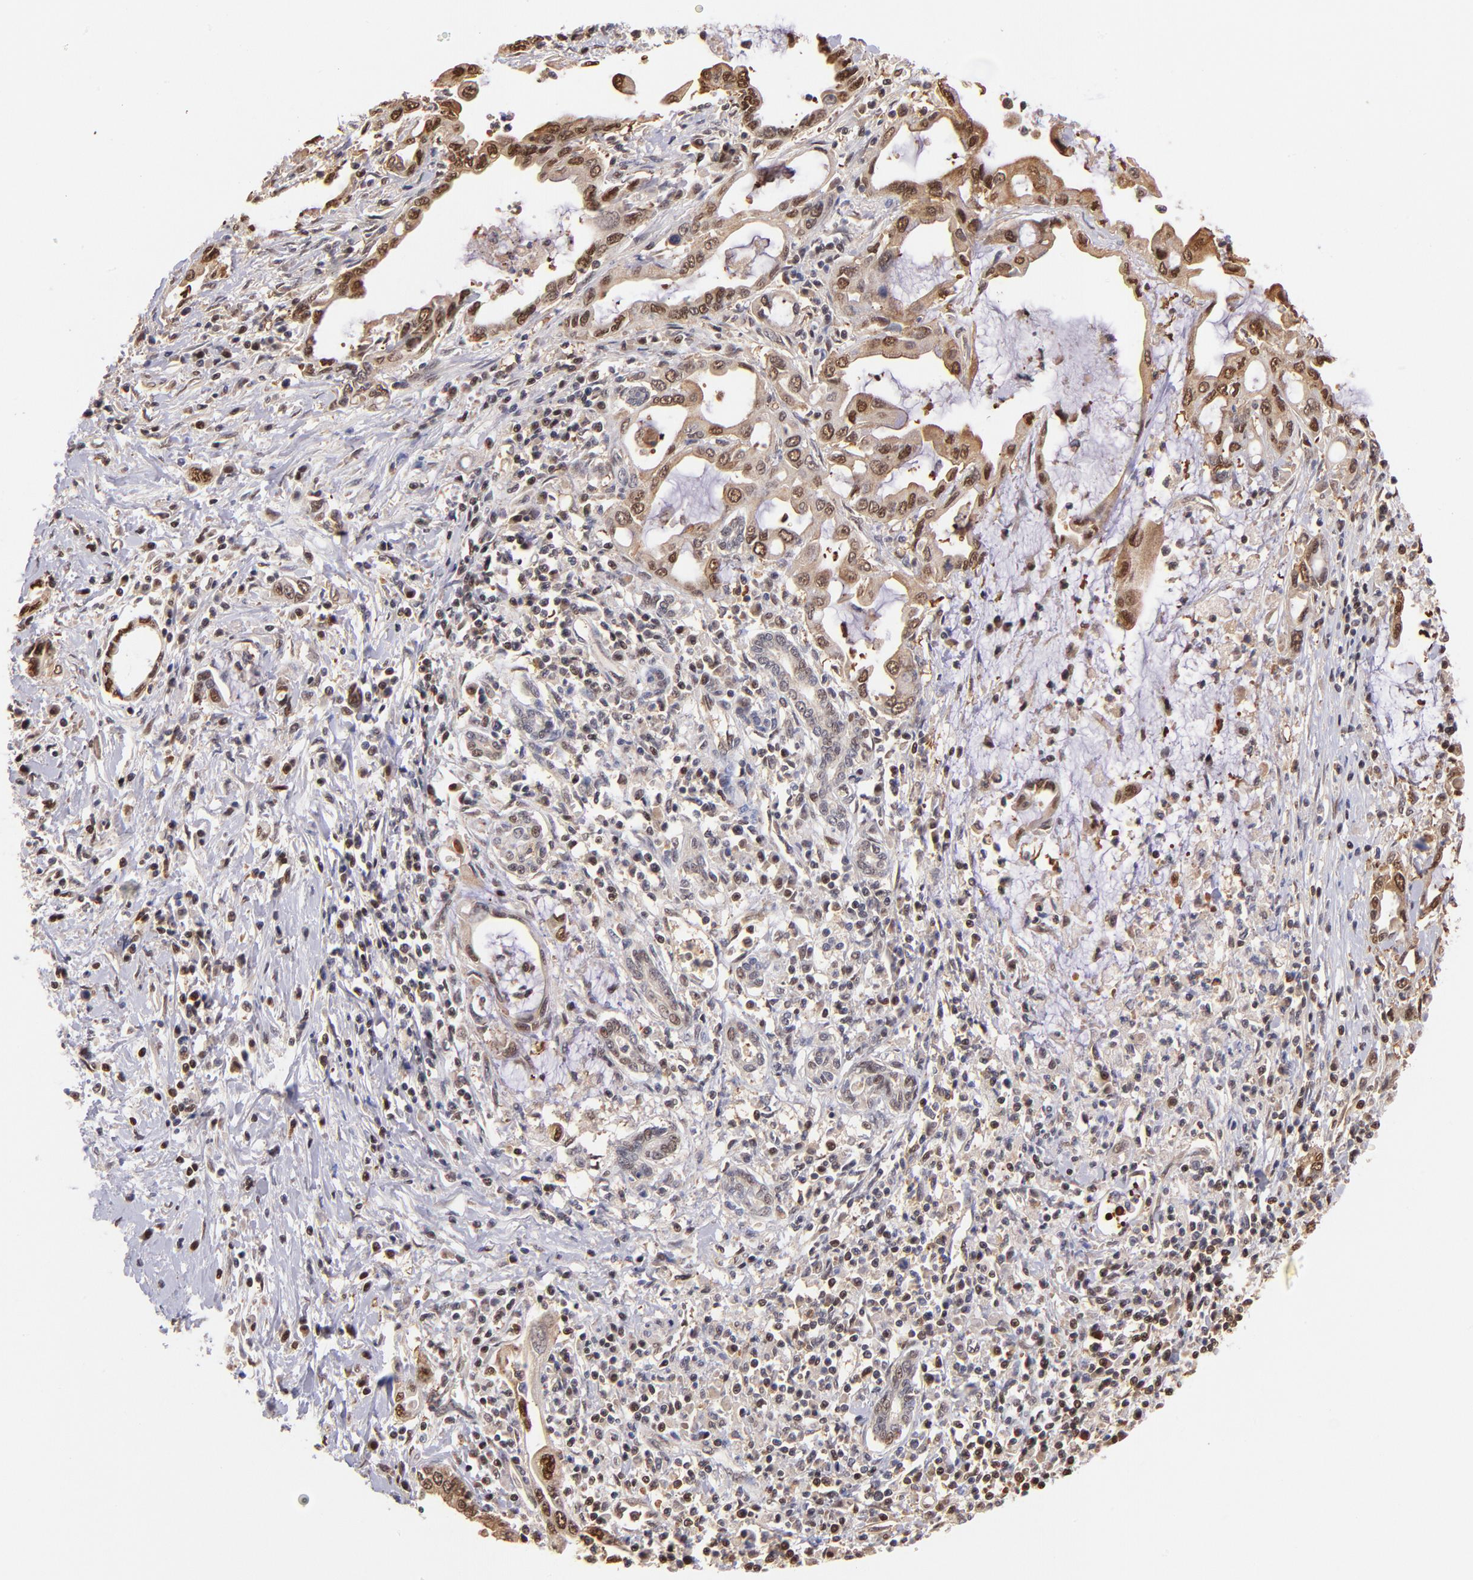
{"staining": {"intensity": "moderate", "quantity": ">75%", "location": "cytoplasmic/membranous,nuclear"}, "tissue": "pancreatic cancer", "cell_type": "Tumor cells", "image_type": "cancer", "snomed": [{"axis": "morphology", "description": "Adenocarcinoma, NOS"}, {"axis": "topography", "description": "Pancreas"}], "caption": "This is an image of IHC staining of pancreatic adenocarcinoma, which shows moderate staining in the cytoplasmic/membranous and nuclear of tumor cells.", "gene": "YWHAB", "patient": {"sex": "female", "age": 57}}